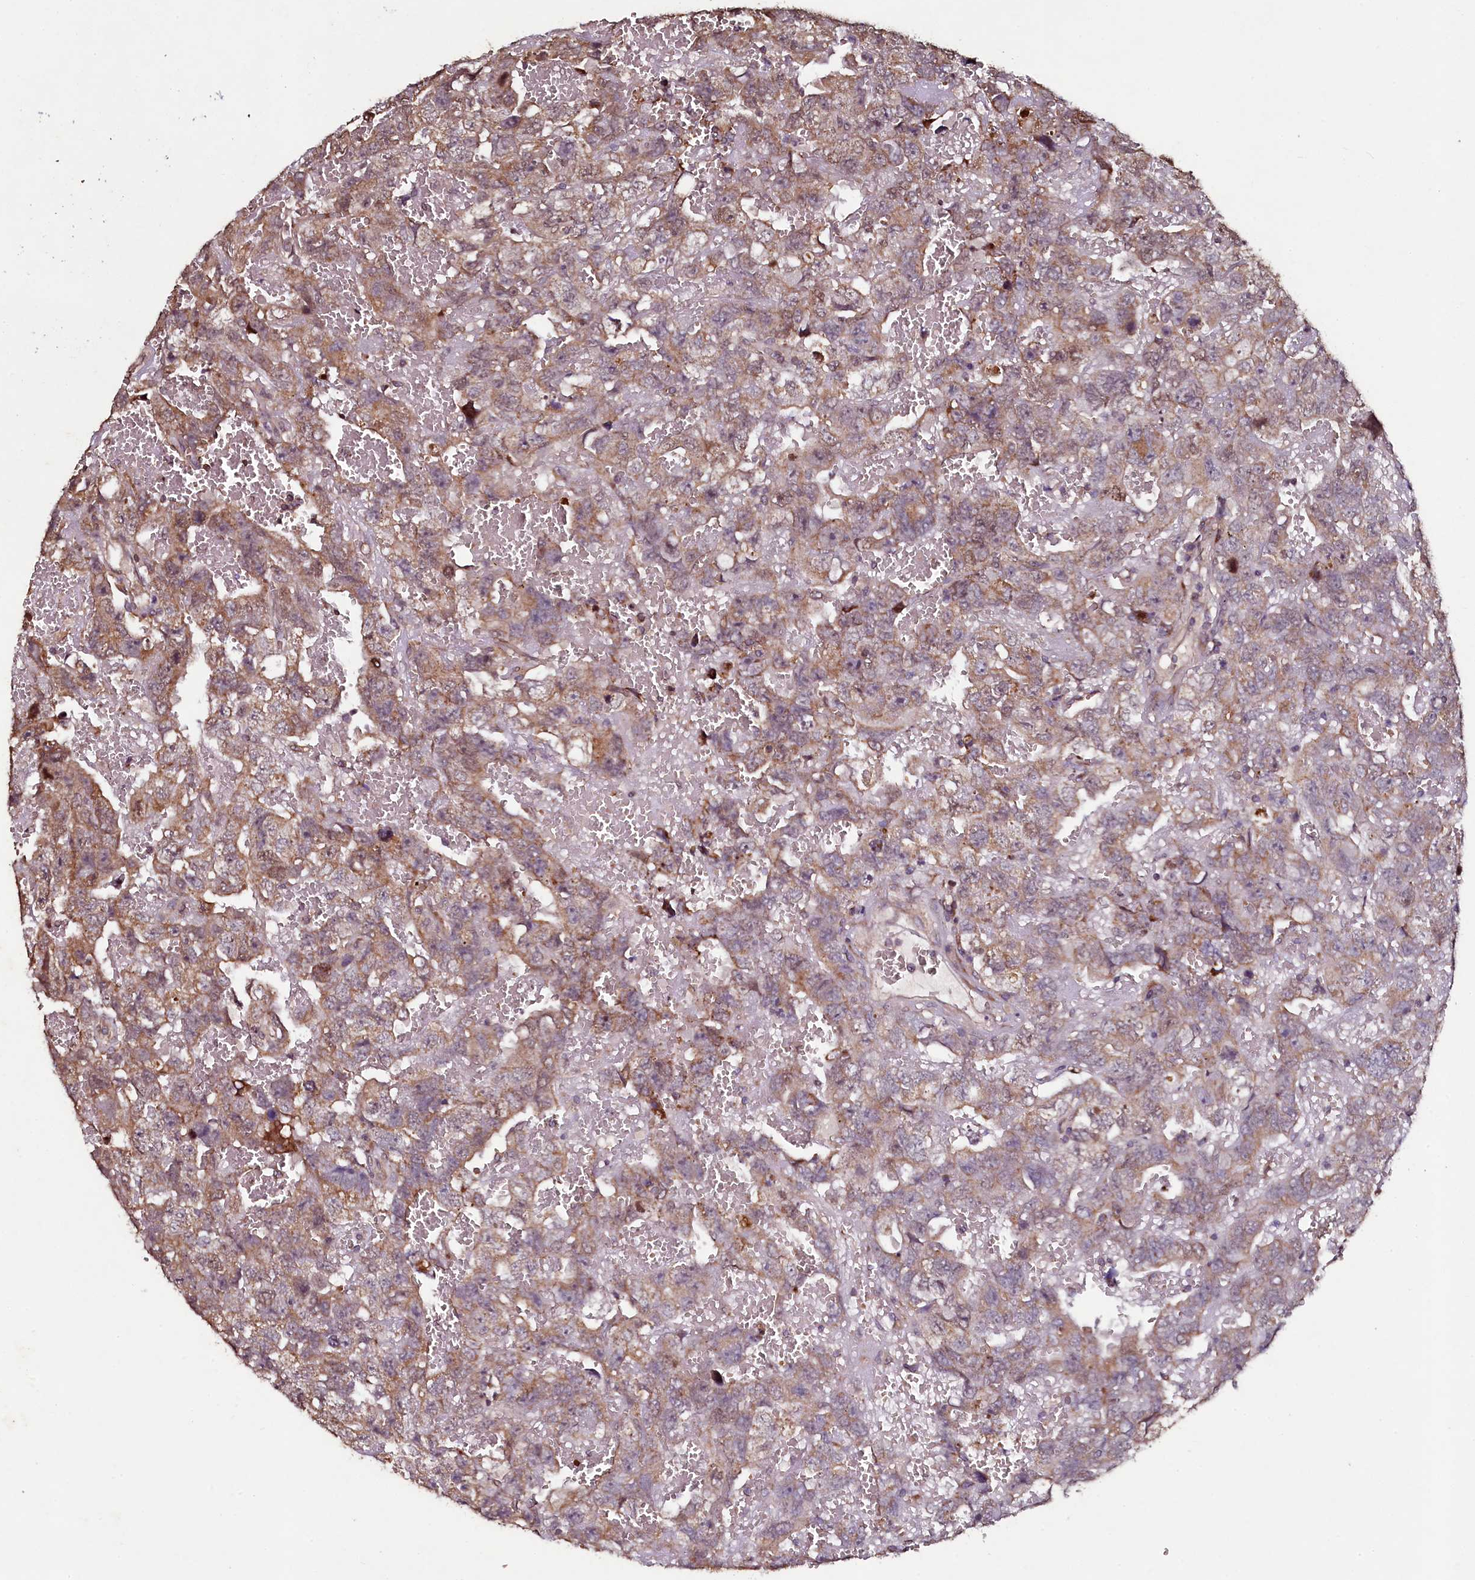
{"staining": {"intensity": "moderate", "quantity": ">75%", "location": "cytoplasmic/membranous"}, "tissue": "testis cancer", "cell_type": "Tumor cells", "image_type": "cancer", "snomed": [{"axis": "morphology", "description": "Carcinoma, Embryonal, NOS"}, {"axis": "topography", "description": "Testis"}], "caption": "IHC (DAB (3,3'-diaminobenzidine)) staining of human embryonal carcinoma (testis) demonstrates moderate cytoplasmic/membranous protein expression in approximately >75% of tumor cells.", "gene": "SEC24C", "patient": {"sex": "male", "age": 45}}